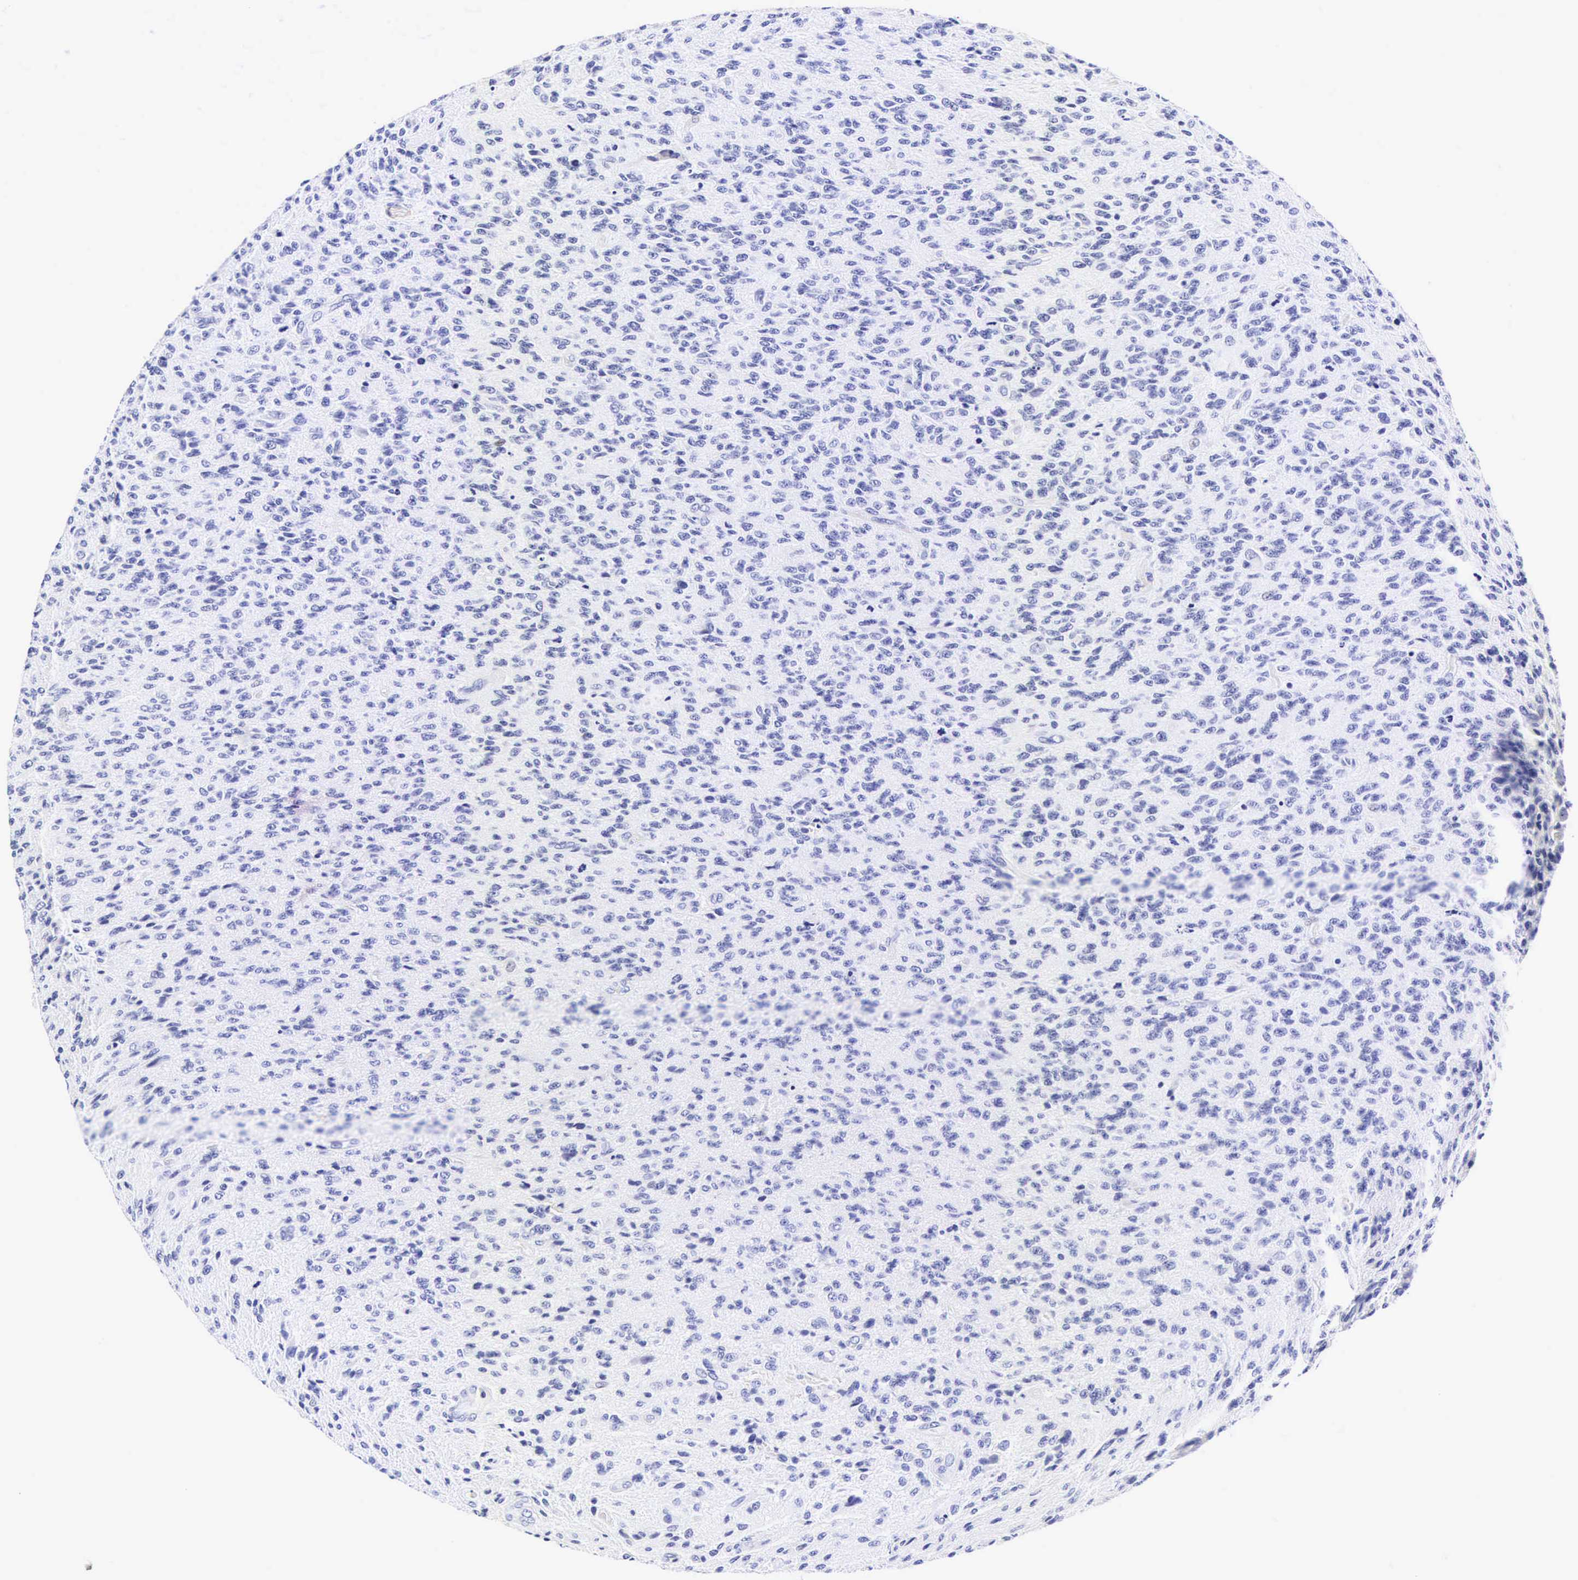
{"staining": {"intensity": "negative", "quantity": "none", "location": "none"}, "tissue": "glioma", "cell_type": "Tumor cells", "image_type": "cancer", "snomed": [{"axis": "morphology", "description": "Glioma, malignant, High grade"}, {"axis": "topography", "description": "Brain"}], "caption": "An IHC histopathology image of glioma is shown. There is no staining in tumor cells of glioma.", "gene": "CALD1", "patient": {"sex": "male", "age": 36}}